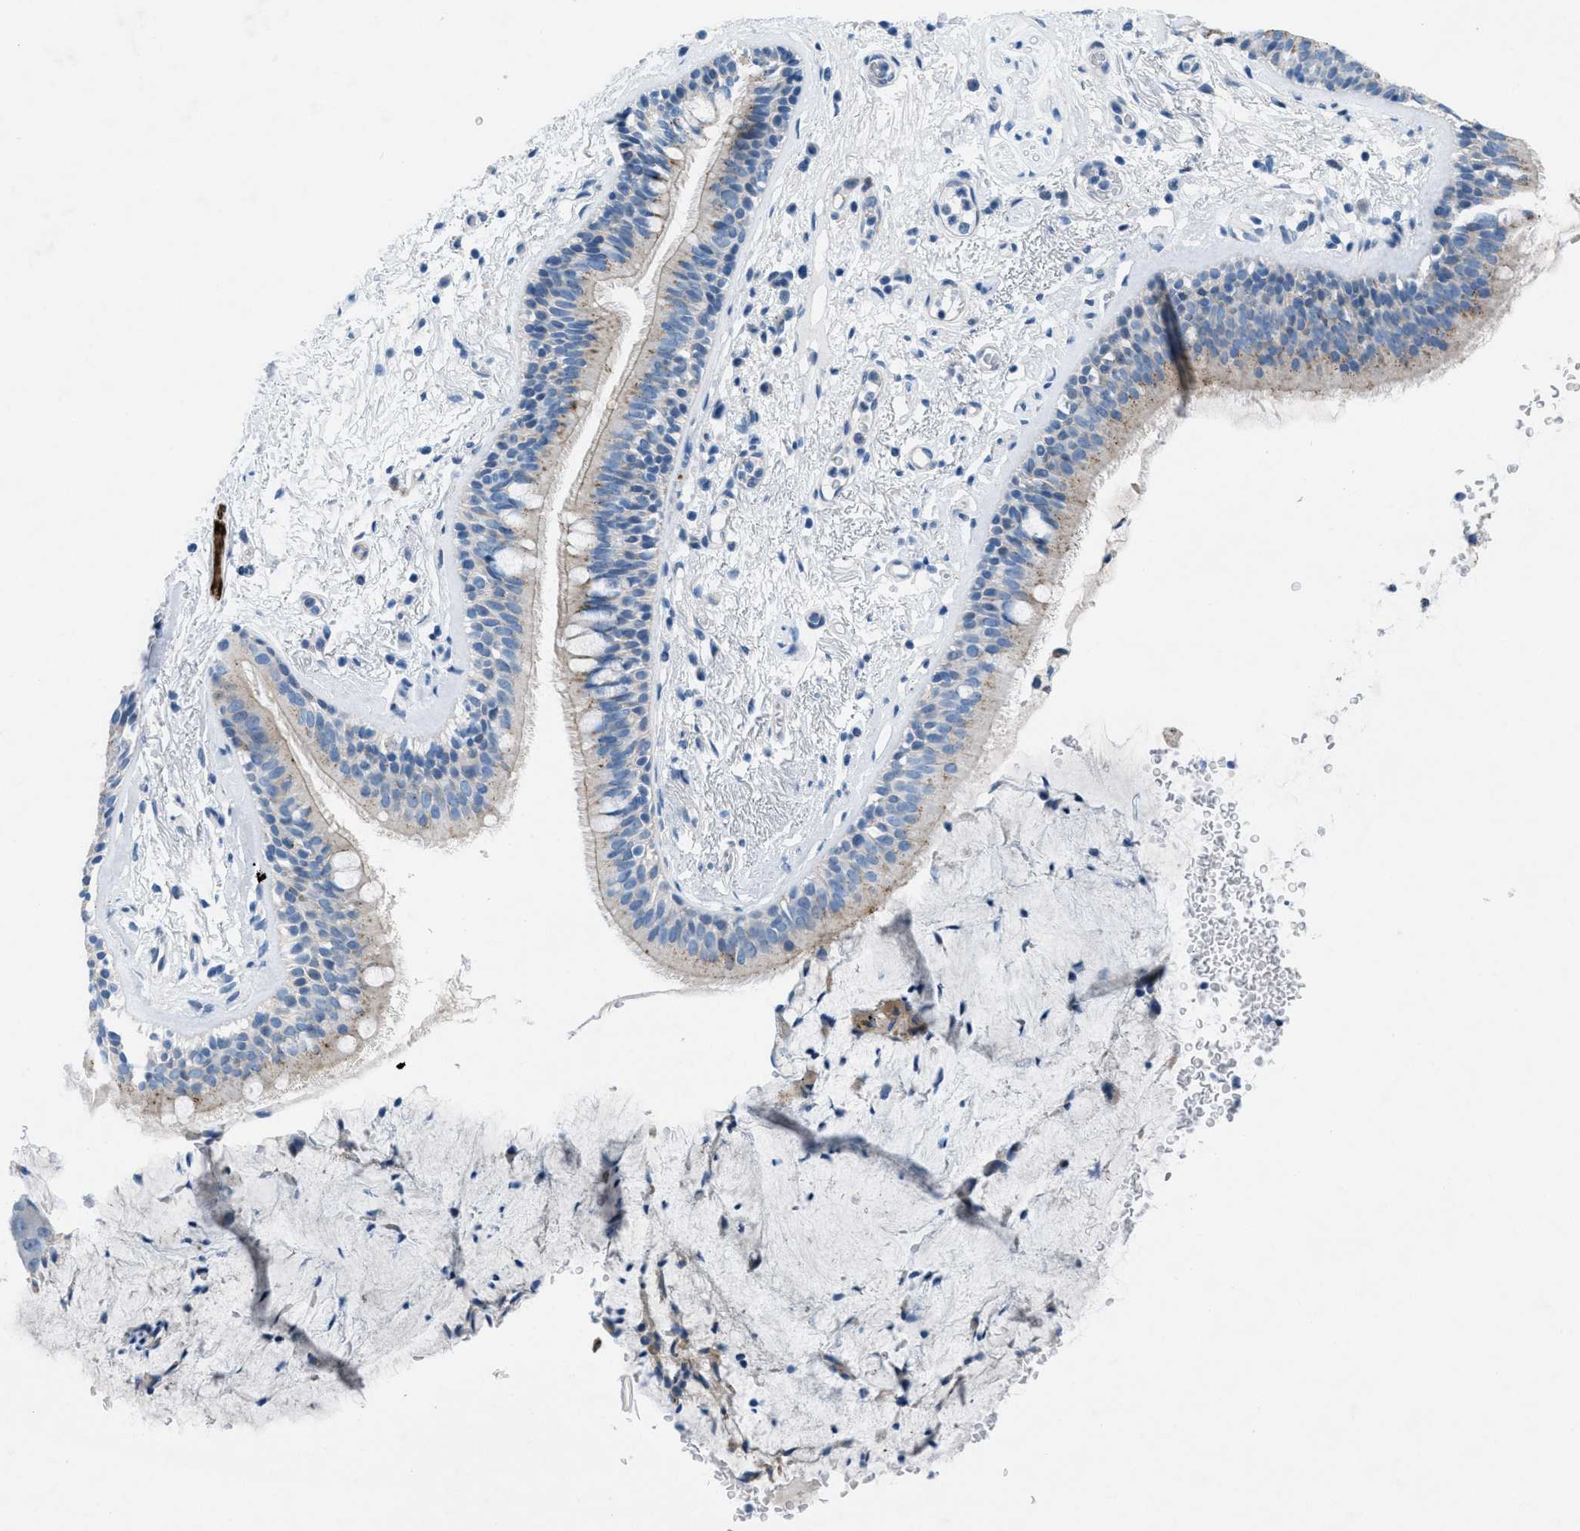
{"staining": {"intensity": "weak", "quantity": "<25%", "location": "cytoplasmic/membranous"}, "tissue": "bronchus", "cell_type": "Respiratory epithelial cells", "image_type": "normal", "snomed": [{"axis": "morphology", "description": "Normal tissue, NOS"}, {"axis": "topography", "description": "Cartilage tissue"}], "caption": "This is an IHC photomicrograph of unremarkable bronchus. There is no staining in respiratory epithelial cells.", "gene": "MFSD13A", "patient": {"sex": "female", "age": 63}}